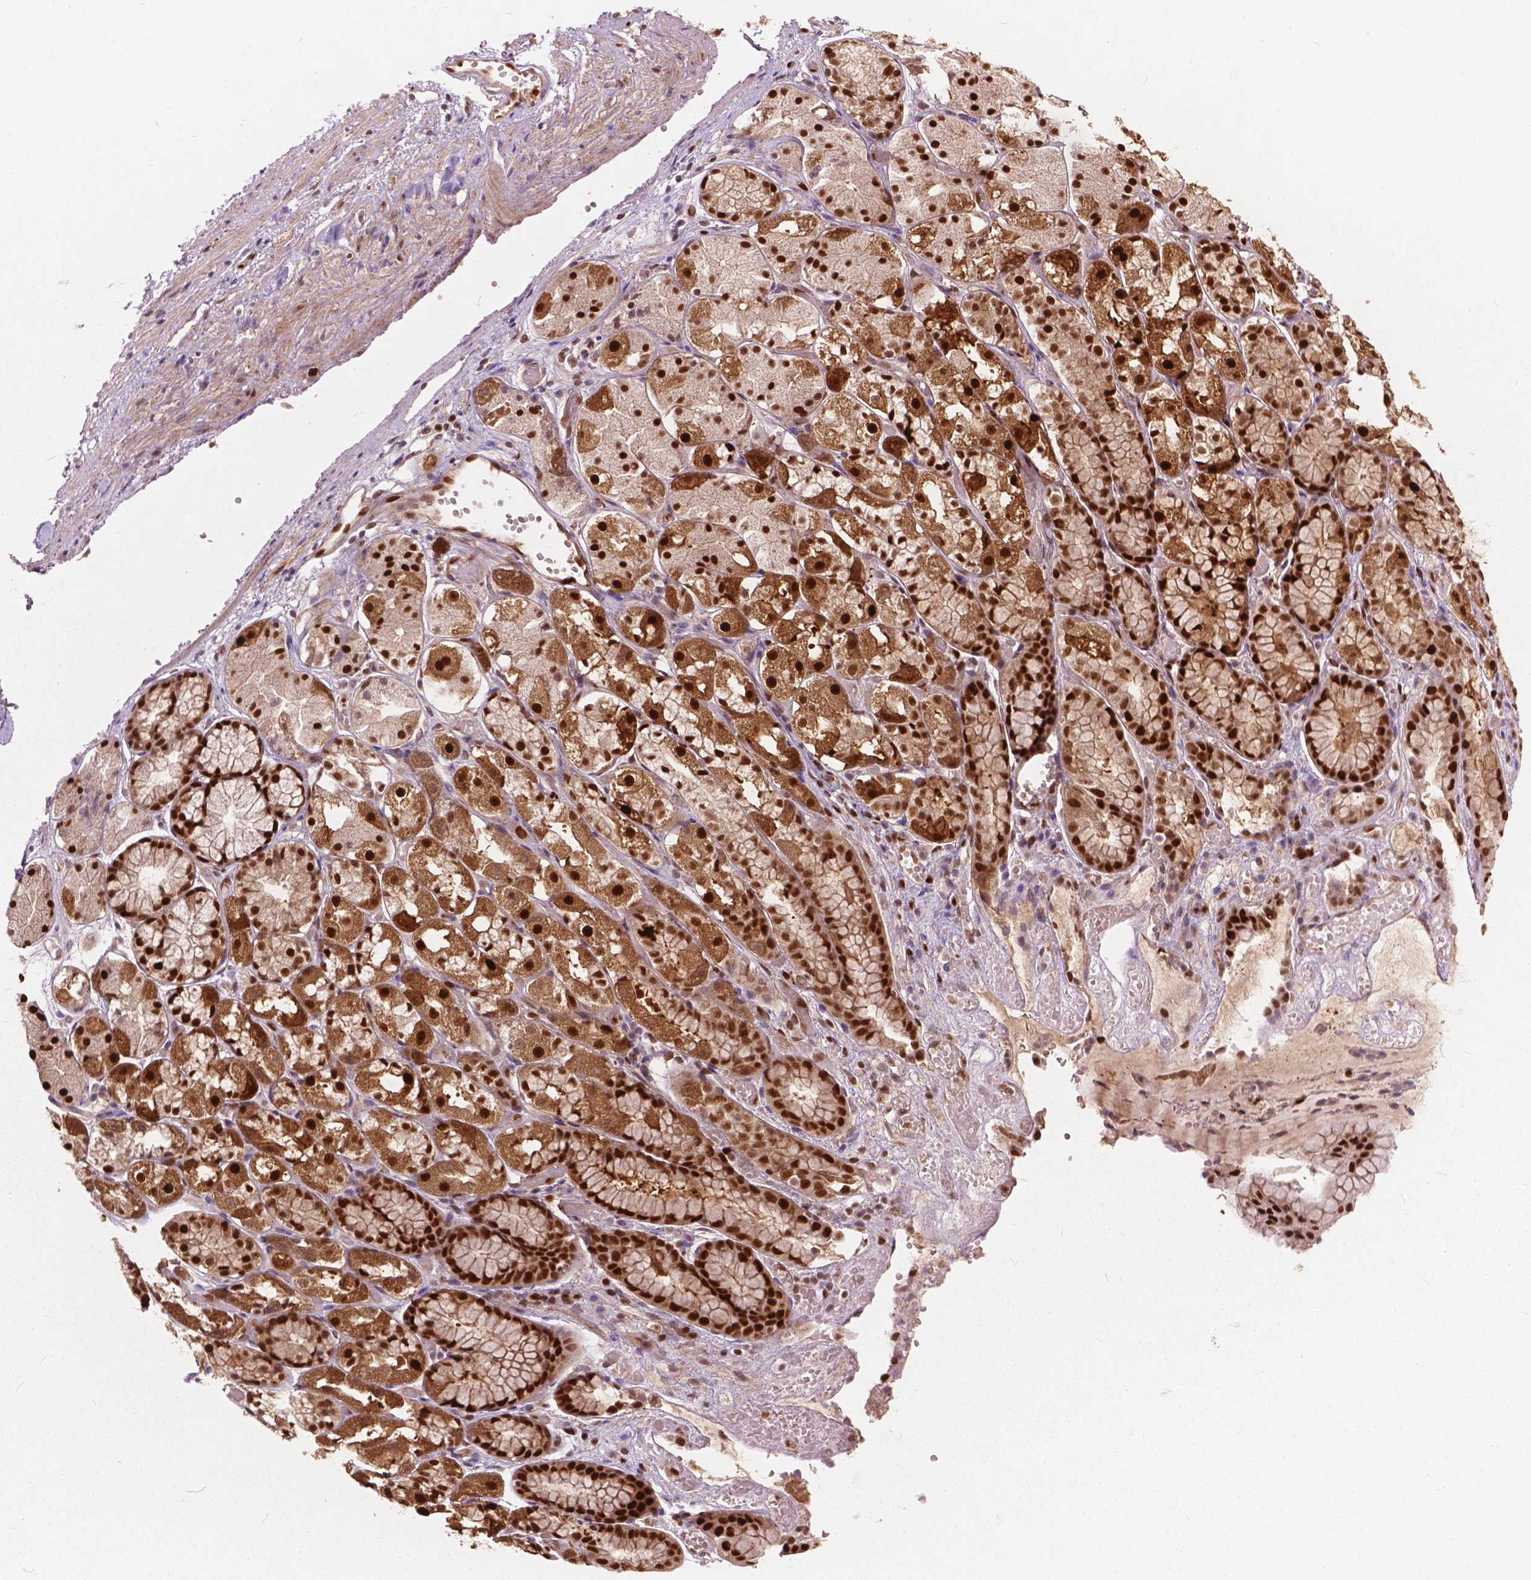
{"staining": {"intensity": "strong", "quantity": ">75%", "location": "cytoplasmic/membranous,nuclear"}, "tissue": "stomach", "cell_type": "Glandular cells", "image_type": "normal", "snomed": [{"axis": "morphology", "description": "Normal tissue, NOS"}, {"axis": "topography", "description": "Stomach"}], "caption": "The image shows immunohistochemical staining of unremarkable stomach. There is strong cytoplasmic/membranous,nuclear staining is identified in about >75% of glandular cells.", "gene": "ANP32A", "patient": {"sex": "male", "age": 70}}